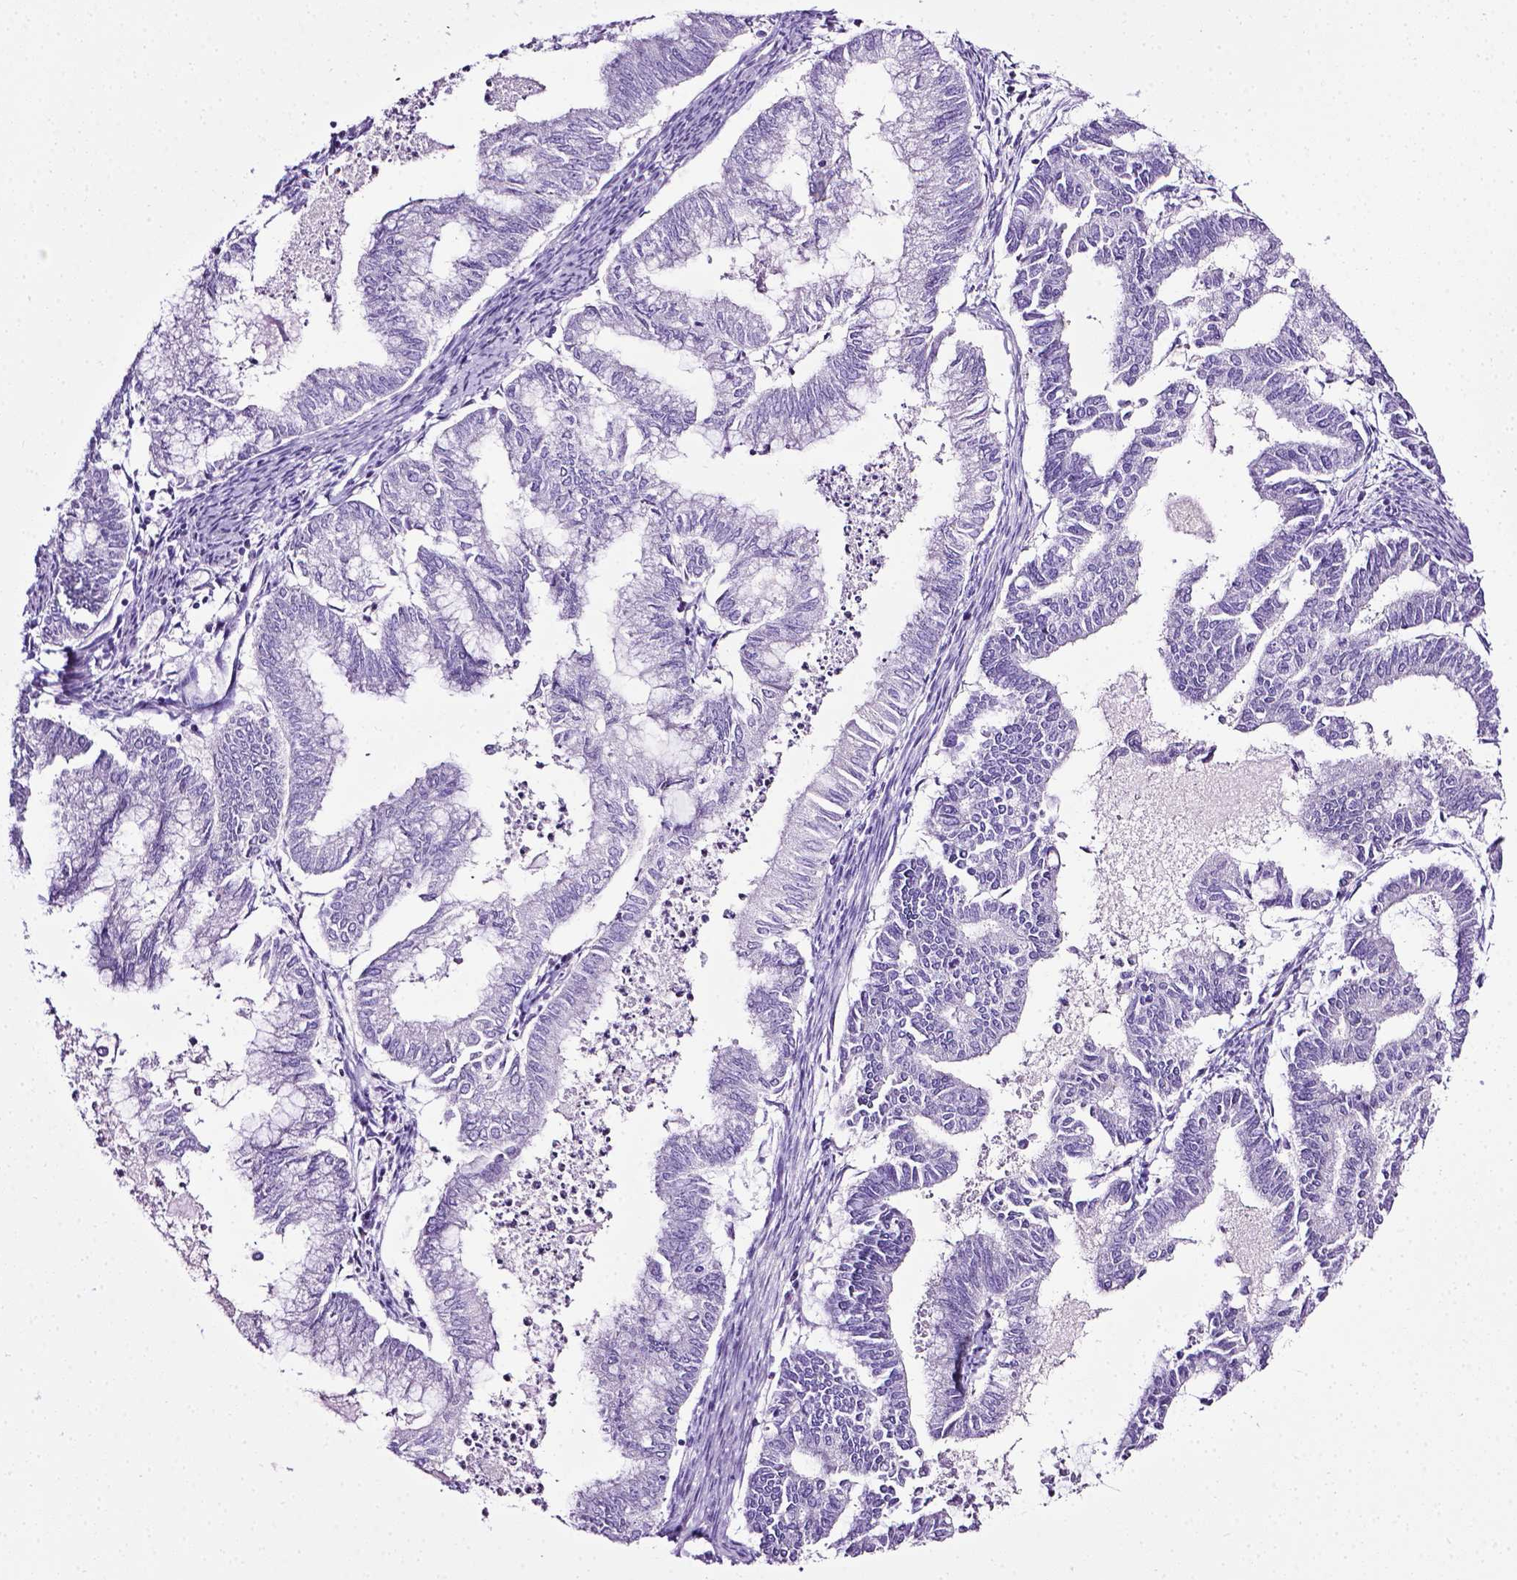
{"staining": {"intensity": "negative", "quantity": "none", "location": "none"}, "tissue": "endometrial cancer", "cell_type": "Tumor cells", "image_type": "cancer", "snomed": [{"axis": "morphology", "description": "Adenocarcinoma, NOS"}, {"axis": "topography", "description": "Endometrium"}], "caption": "DAB immunohistochemical staining of human endometrial cancer shows no significant positivity in tumor cells.", "gene": "LELP1", "patient": {"sex": "female", "age": 79}}